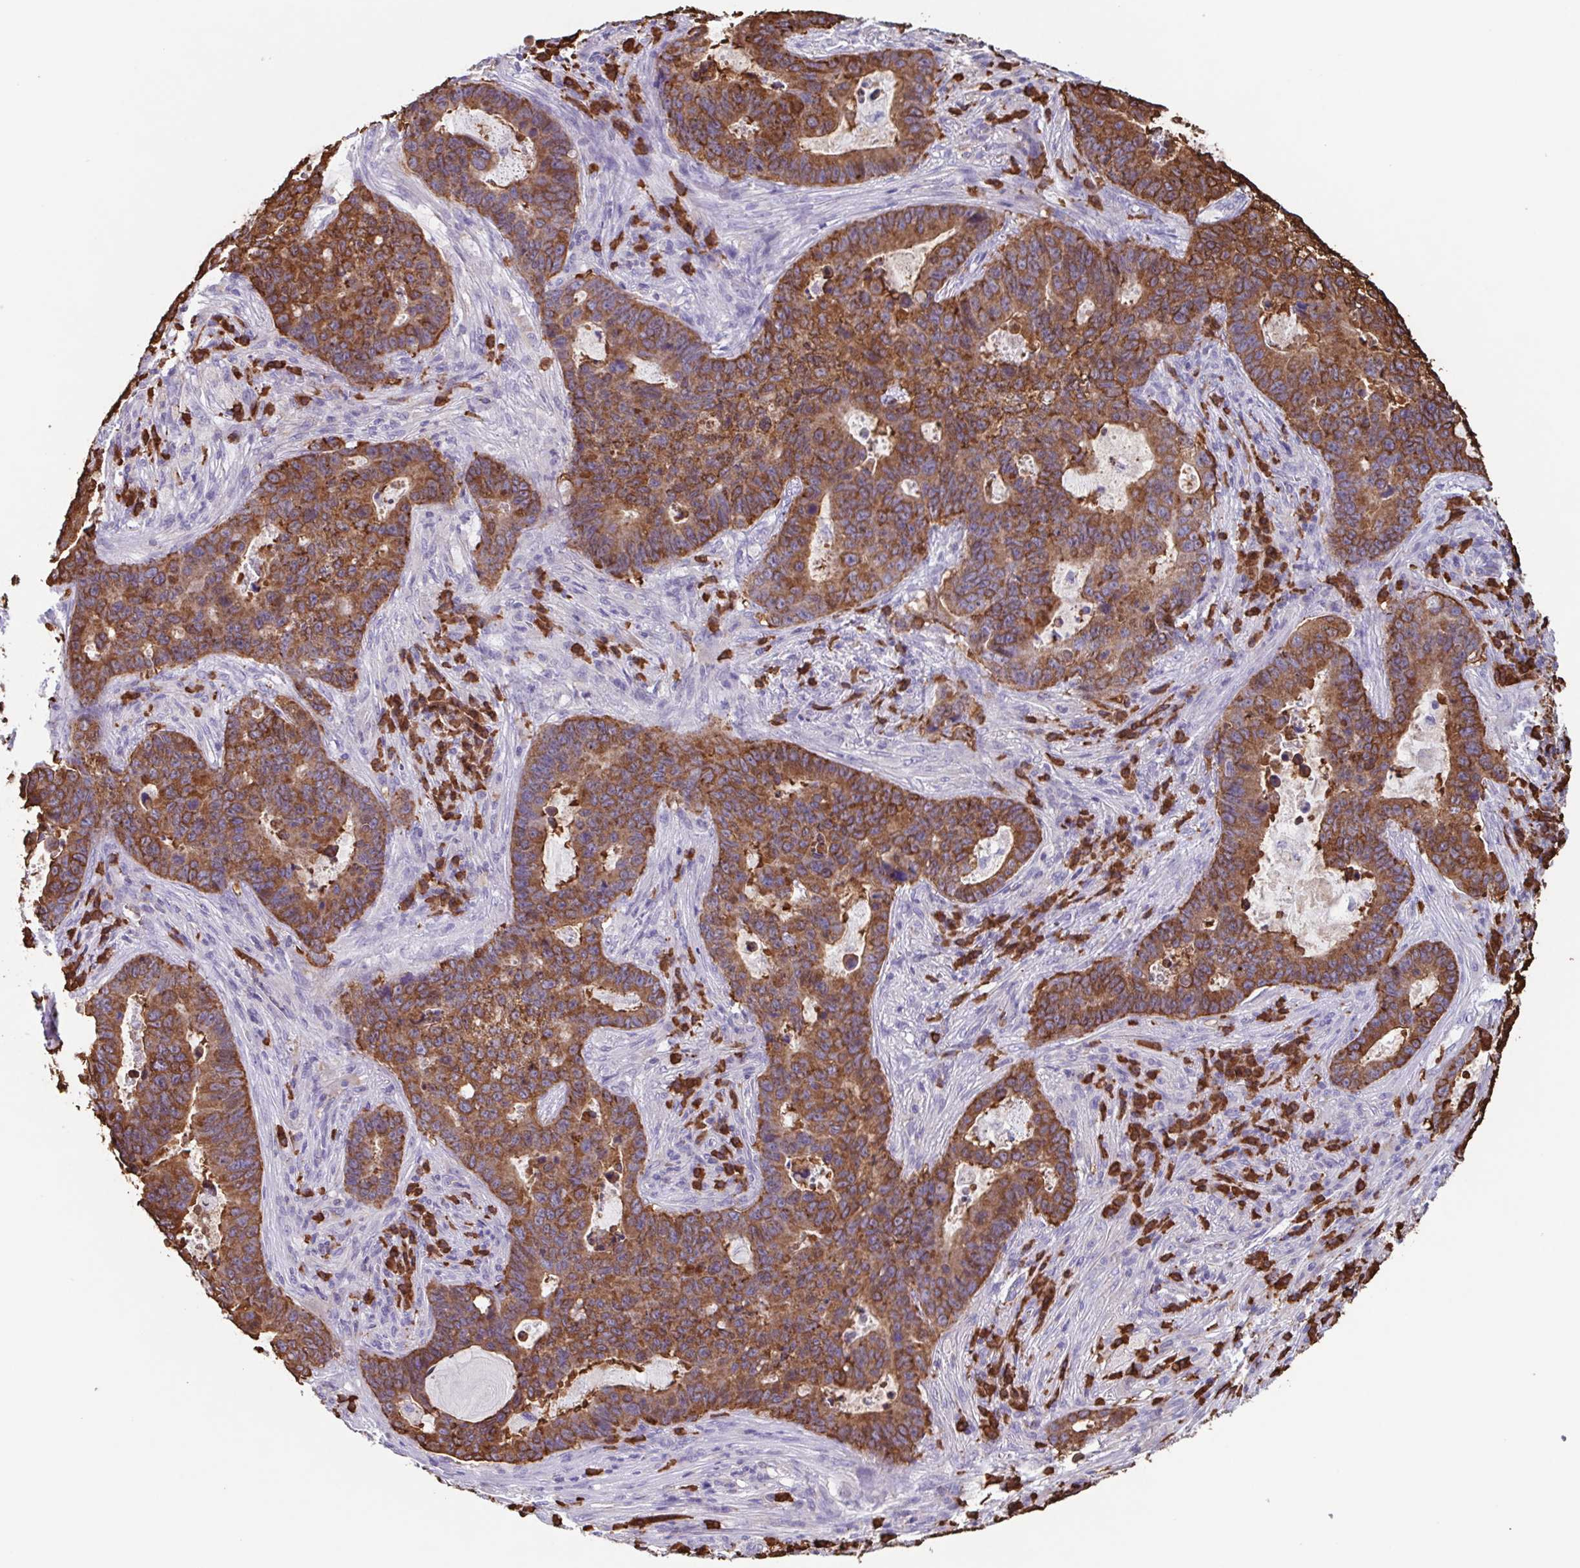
{"staining": {"intensity": "strong", "quantity": ">75%", "location": "cytoplasmic/membranous"}, "tissue": "lung cancer", "cell_type": "Tumor cells", "image_type": "cancer", "snomed": [{"axis": "morphology", "description": "Aneuploidy"}, {"axis": "morphology", "description": "Adenocarcinoma, NOS"}, {"axis": "morphology", "description": "Adenocarcinoma primary or metastatic"}, {"axis": "topography", "description": "Lung"}], "caption": "This is an image of IHC staining of lung cancer, which shows strong expression in the cytoplasmic/membranous of tumor cells.", "gene": "TPD52", "patient": {"sex": "female", "age": 75}}